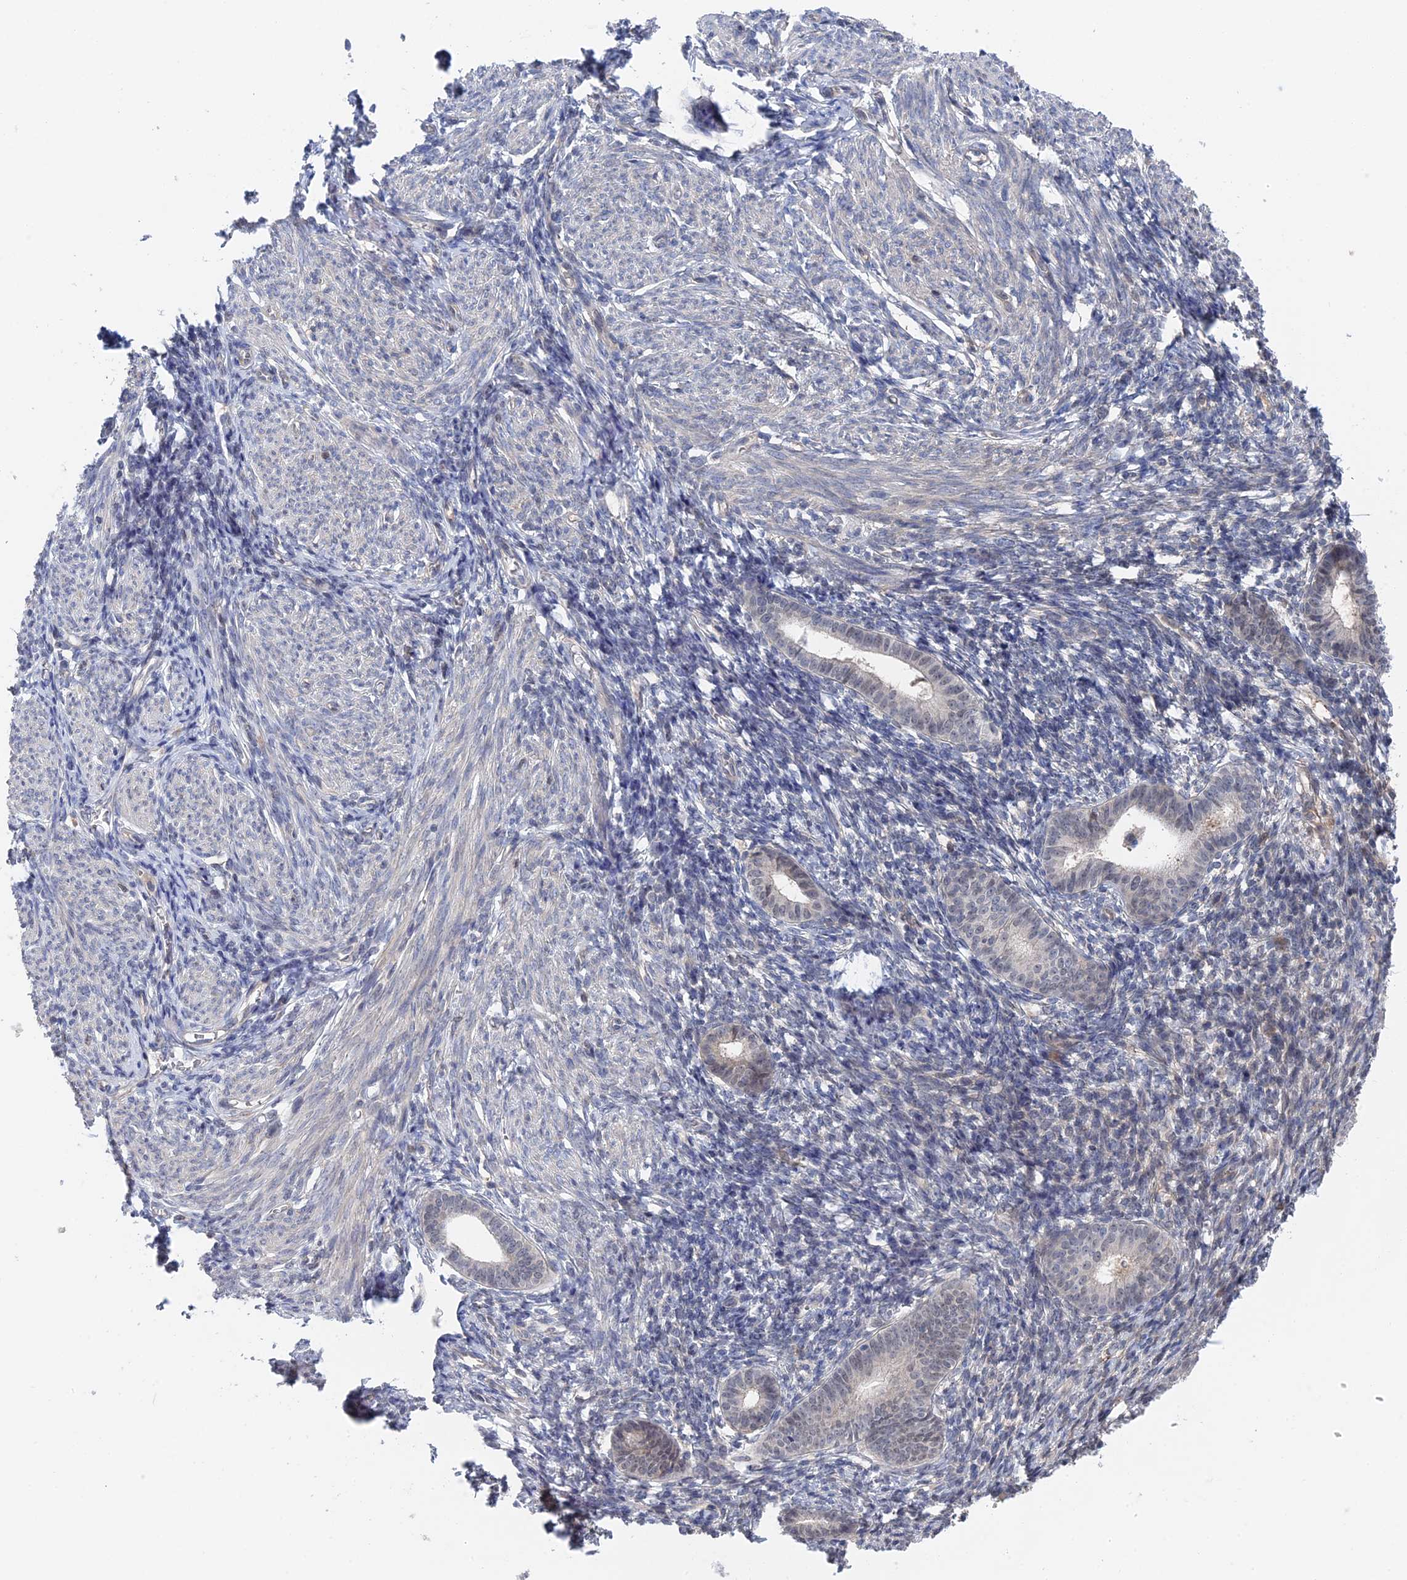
{"staining": {"intensity": "moderate", "quantity": "<25%", "location": "cytoplasmic/membranous"}, "tissue": "endometrium", "cell_type": "Cells in endometrial stroma", "image_type": "normal", "snomed": [{"axis": "morphology", "description": "Normal tissue, NOS"}, {"axis": "morphology", "description": "Adenocarcinoma, NOS"}, {"axis": "topography", "description": "Endometrium"}], "caption": "Immunohistochemistry micrograph of normal endometrium stained for a protein (brown), which shows low levels of moderate cytoplasmic/membranous positivity in about <25% of cells in endometrial stroma.", "gene": "IRGQ", "patient": {"sex": "female", "age": 57}}